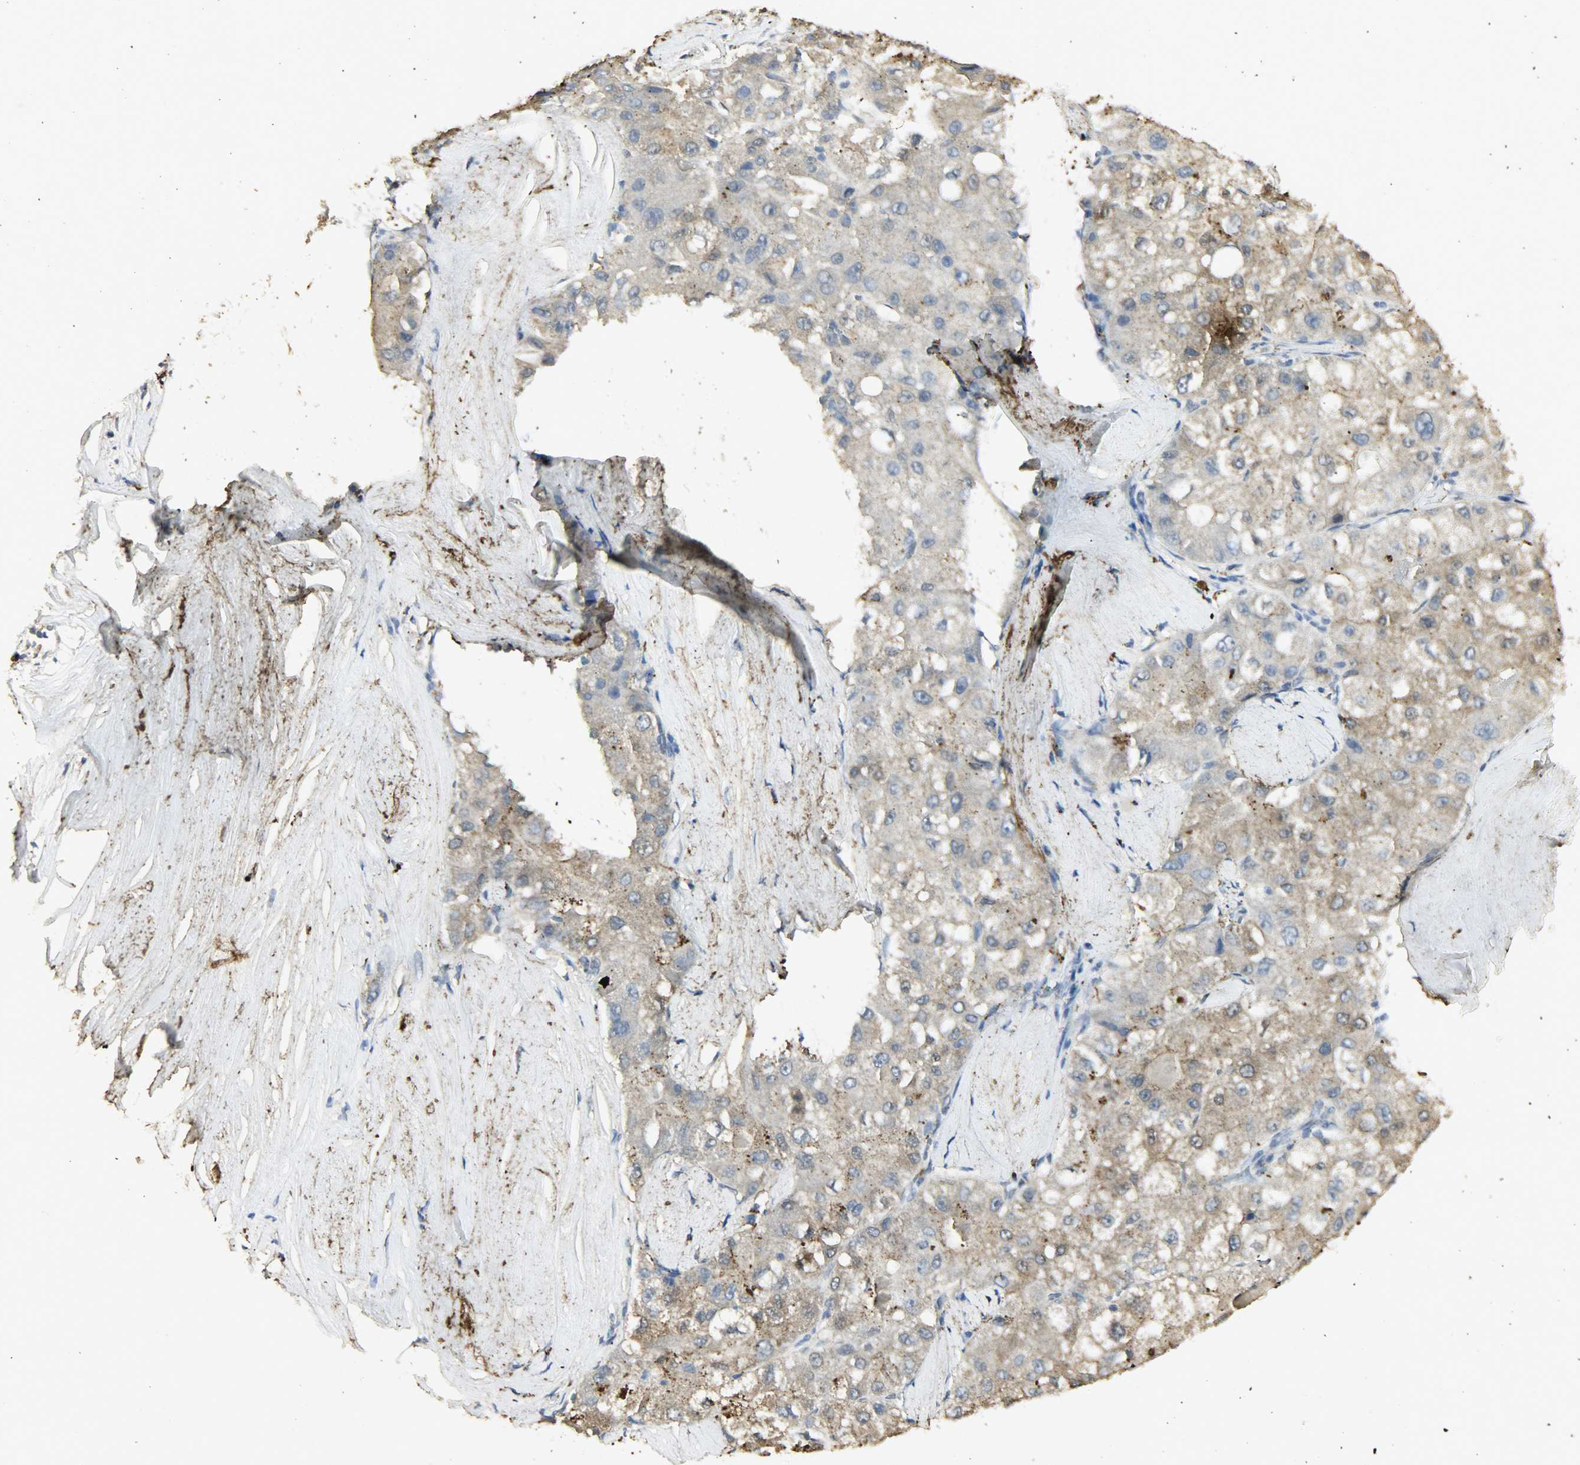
{"staining": {"intensity": "weak", "quantity": ">75%", "location": "cytoplasmic/membranous"}, "tissue": "liver cancer", "cell_type": "Tumor cells", "image_type": "cancer", "snomed": [{"axis": "morphology", "description": "Carcinoma, Hepatocellular, NOS"}, {"axis": "topography", "description": "Liver"}], "caption": "Liver cancer tissue reveals weak cytoplasmic/membranous expression in approximately >75% of tumor cells", "gene": "ASB9", "patient": {"sex": "male", "age": 80}}